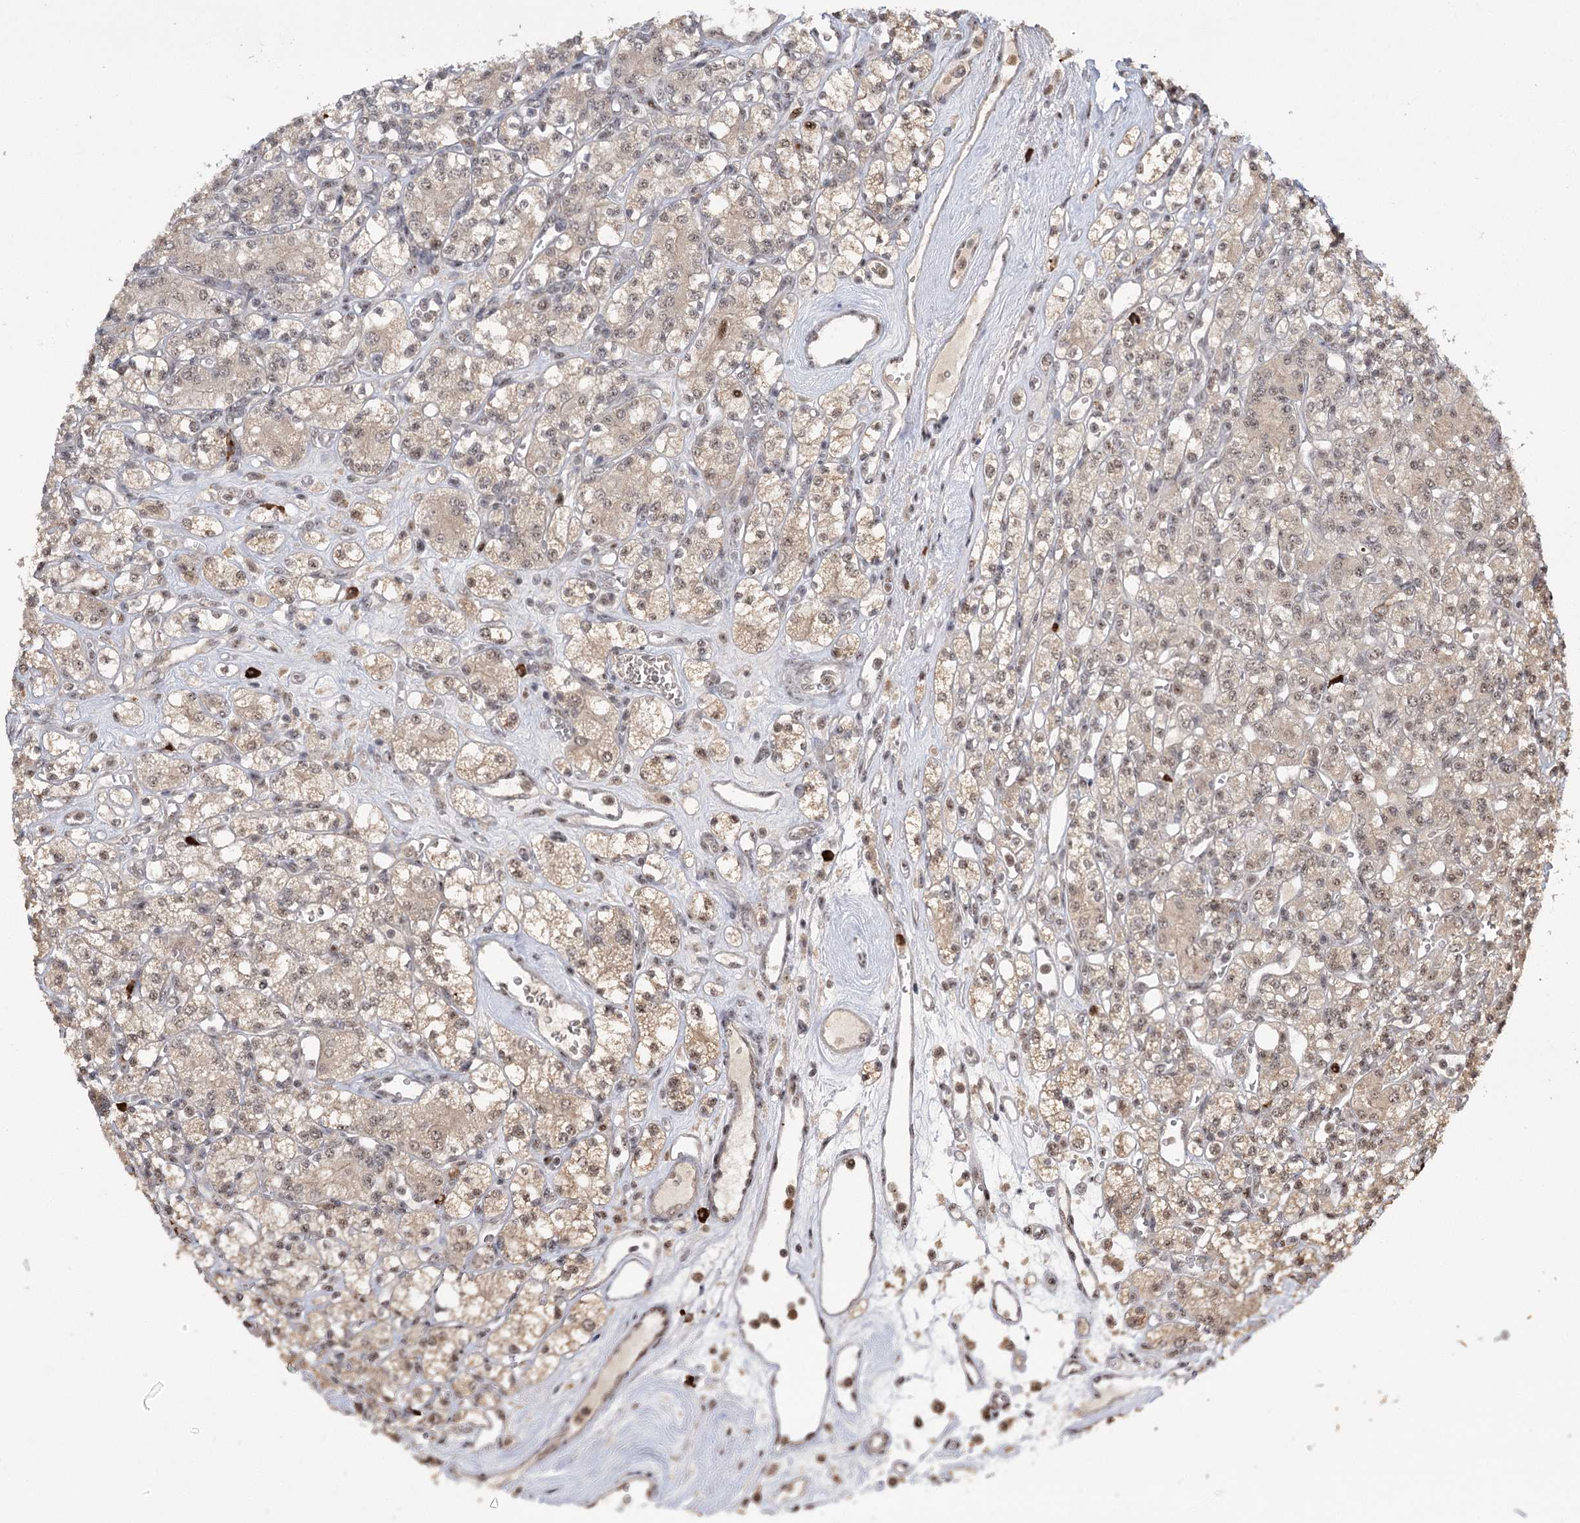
{"staining": {"intensity": "weak", "quantity": ">75%", "location": "cytoplasmic/membranous,nuclear"}, "tissue": "renal cancer", "cell_type": "Tumor cells", "image_type": "cancer", "snomed": [{"axis": "morphology", "description": "Adenocarcinoma, NOS"}, {"axis": "topography", "description": "Kidney"}], "caption": "This histopathology image exhibits immunohistochemistry staining of human renal cancer (adenocarcinoma), with low weak cytoplasmic/membranous and nuclear staining in about >75% of tumor cells.", "gene": "PYROXD1", "patient": {"sex": "male", "age": 77}}